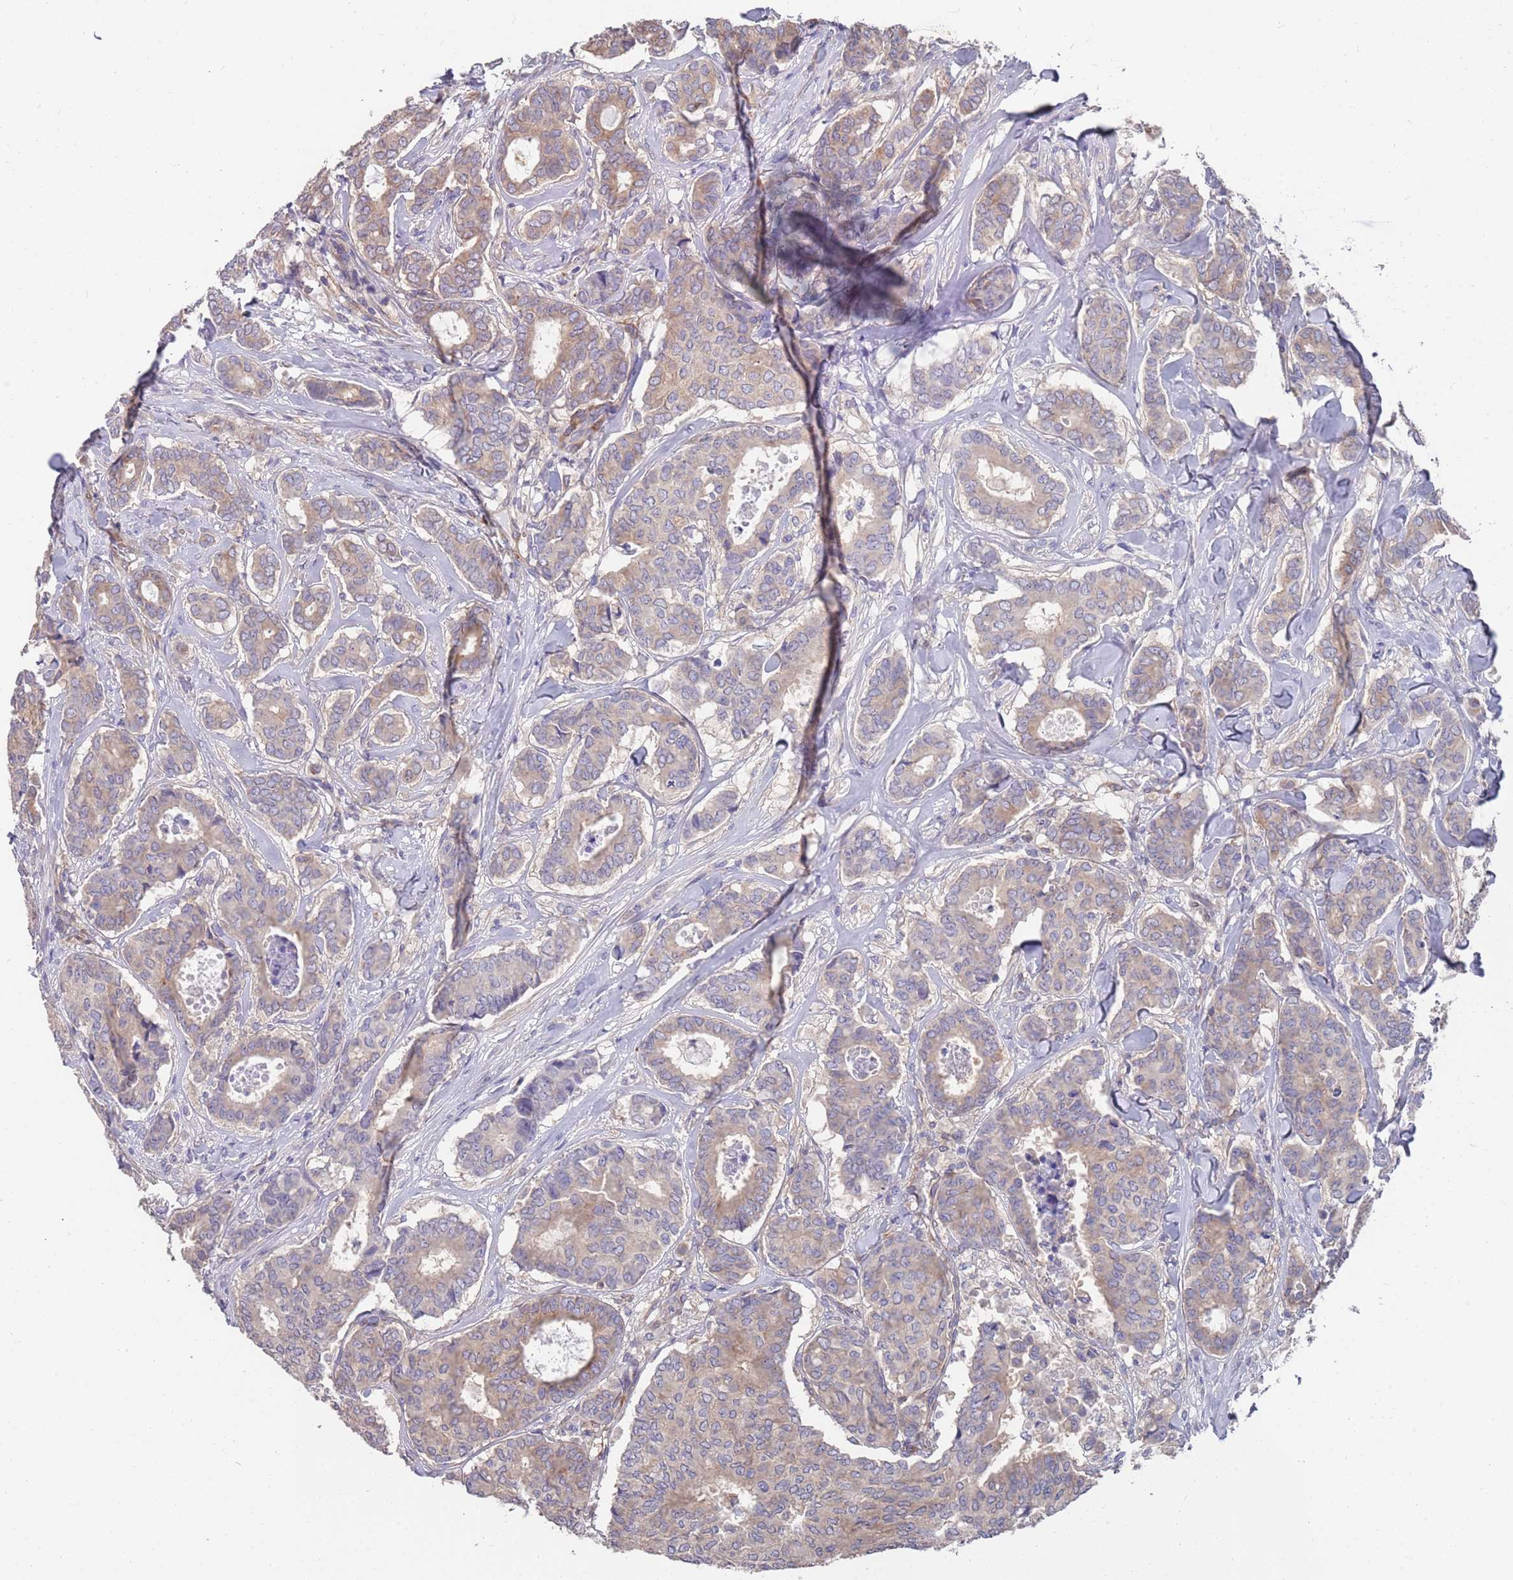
{"staining": {"intensity": "weak", "quantity": "25%-75%", "location": "cytoplasmic/membranous"}, "tissue": "breast cancer", "cell_type": "Tumor cells", "image_type": "cancer", "snomed": [{"axis": "morphology", "description": "Duct carcinoma"}, {"axis": "topography", "description": "Breast"}], "caption": "Immunohistochemistry (IHC) image of neoplastic tissue: breast invasive ductal carcinoma stained using immunohistochemistry (IHC) demonstrates low levels of weak protein expression localized specifically in the cytoplasmic/membranous of tumor cells, appearing as a cytoplasmic/membranous brown color.", "gene": "ANK2", "patient": {"sex": "female", "age": 75}}